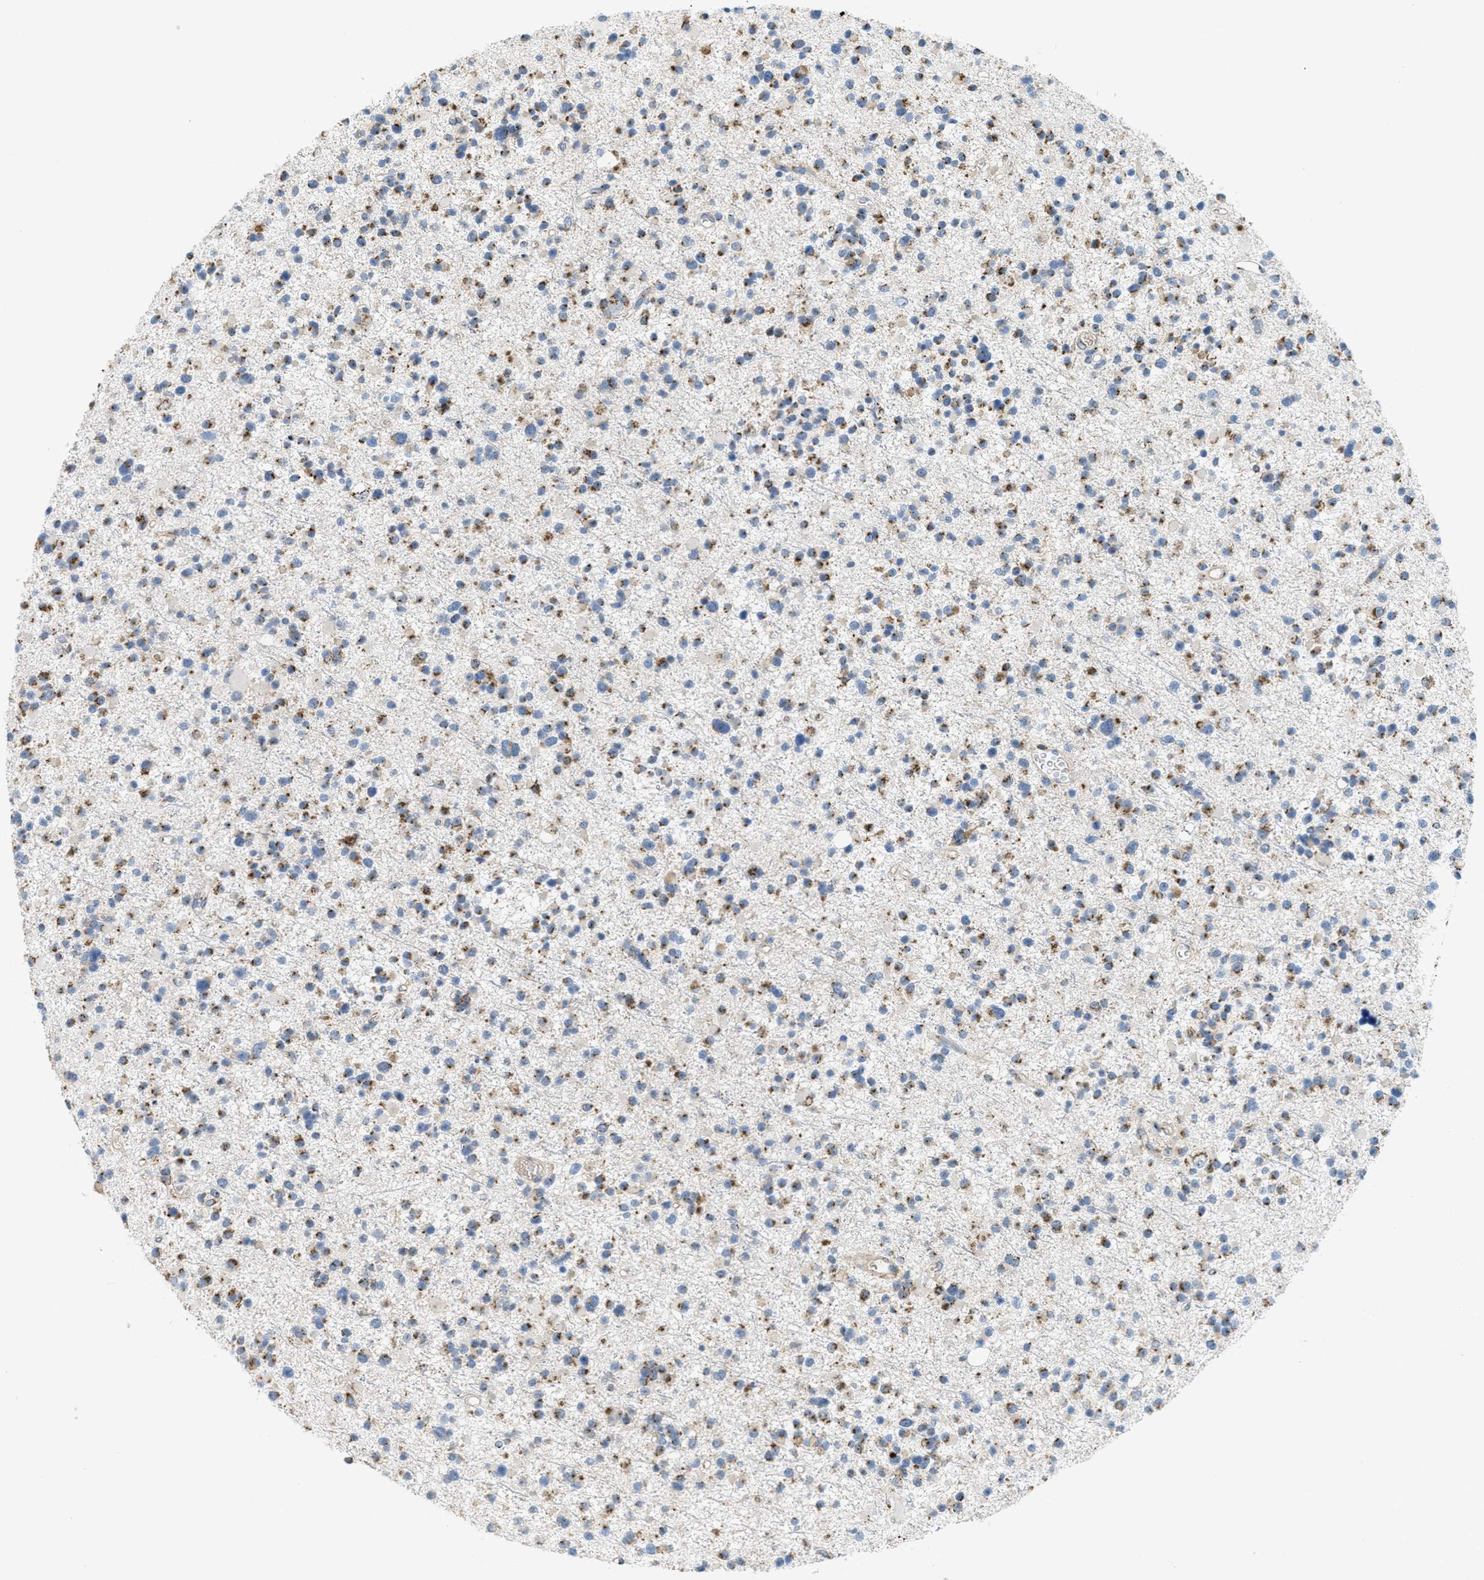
{"staining": {"intensity": "moderate", "quantity": ">75%", "location": "cytoplasmic/membranous"}, "tissue": "glioma", "cell_type": "Tumor cells", "image_type": "cancer", "snomed": [{"axis": "morphology", "description": "Glioma, malignant, Low grade"}, {"axis": "topography", "description": "Brain"}], "caption": "Immunohistochemical staining of glioma demonstrates moderate cytoplasmic/membranous protein expression in approximately >75% of tumor cells.", "gene": "ZFPL1", "patient": {"sex": "female", "age": 22}}